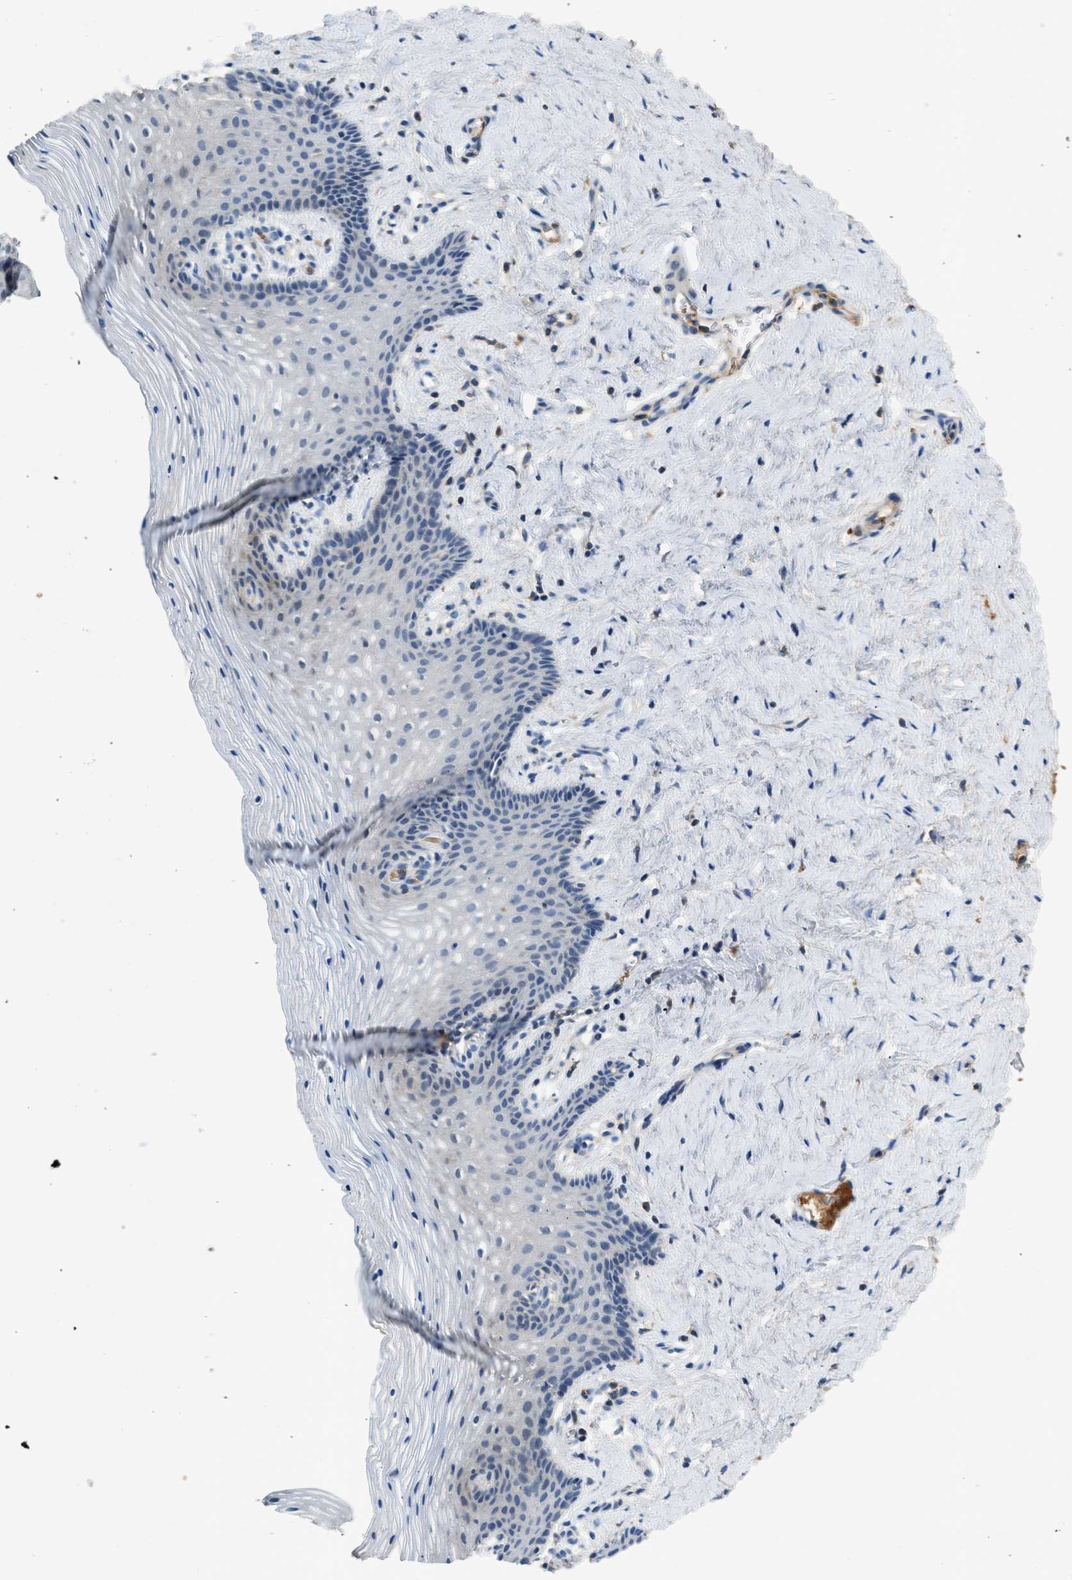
{"staining": {"intensity": "negative", "quantity": "none", "location": "none"}, "tissue": "vagina", "cell_type": "Squamous epithelial cells", "image_type": "normal", "snomed": [{"axis": "morphology", "description": "Normal tissue, NOS"}, {"axis": "topography", "description": "Vagina"}], "caption": "Immunohistochemistry of benign vagina exhibits no staining in squamous epithelial cells.", "gene": "RWDD2B", "patient": {"sex": "female", "age": 32}}